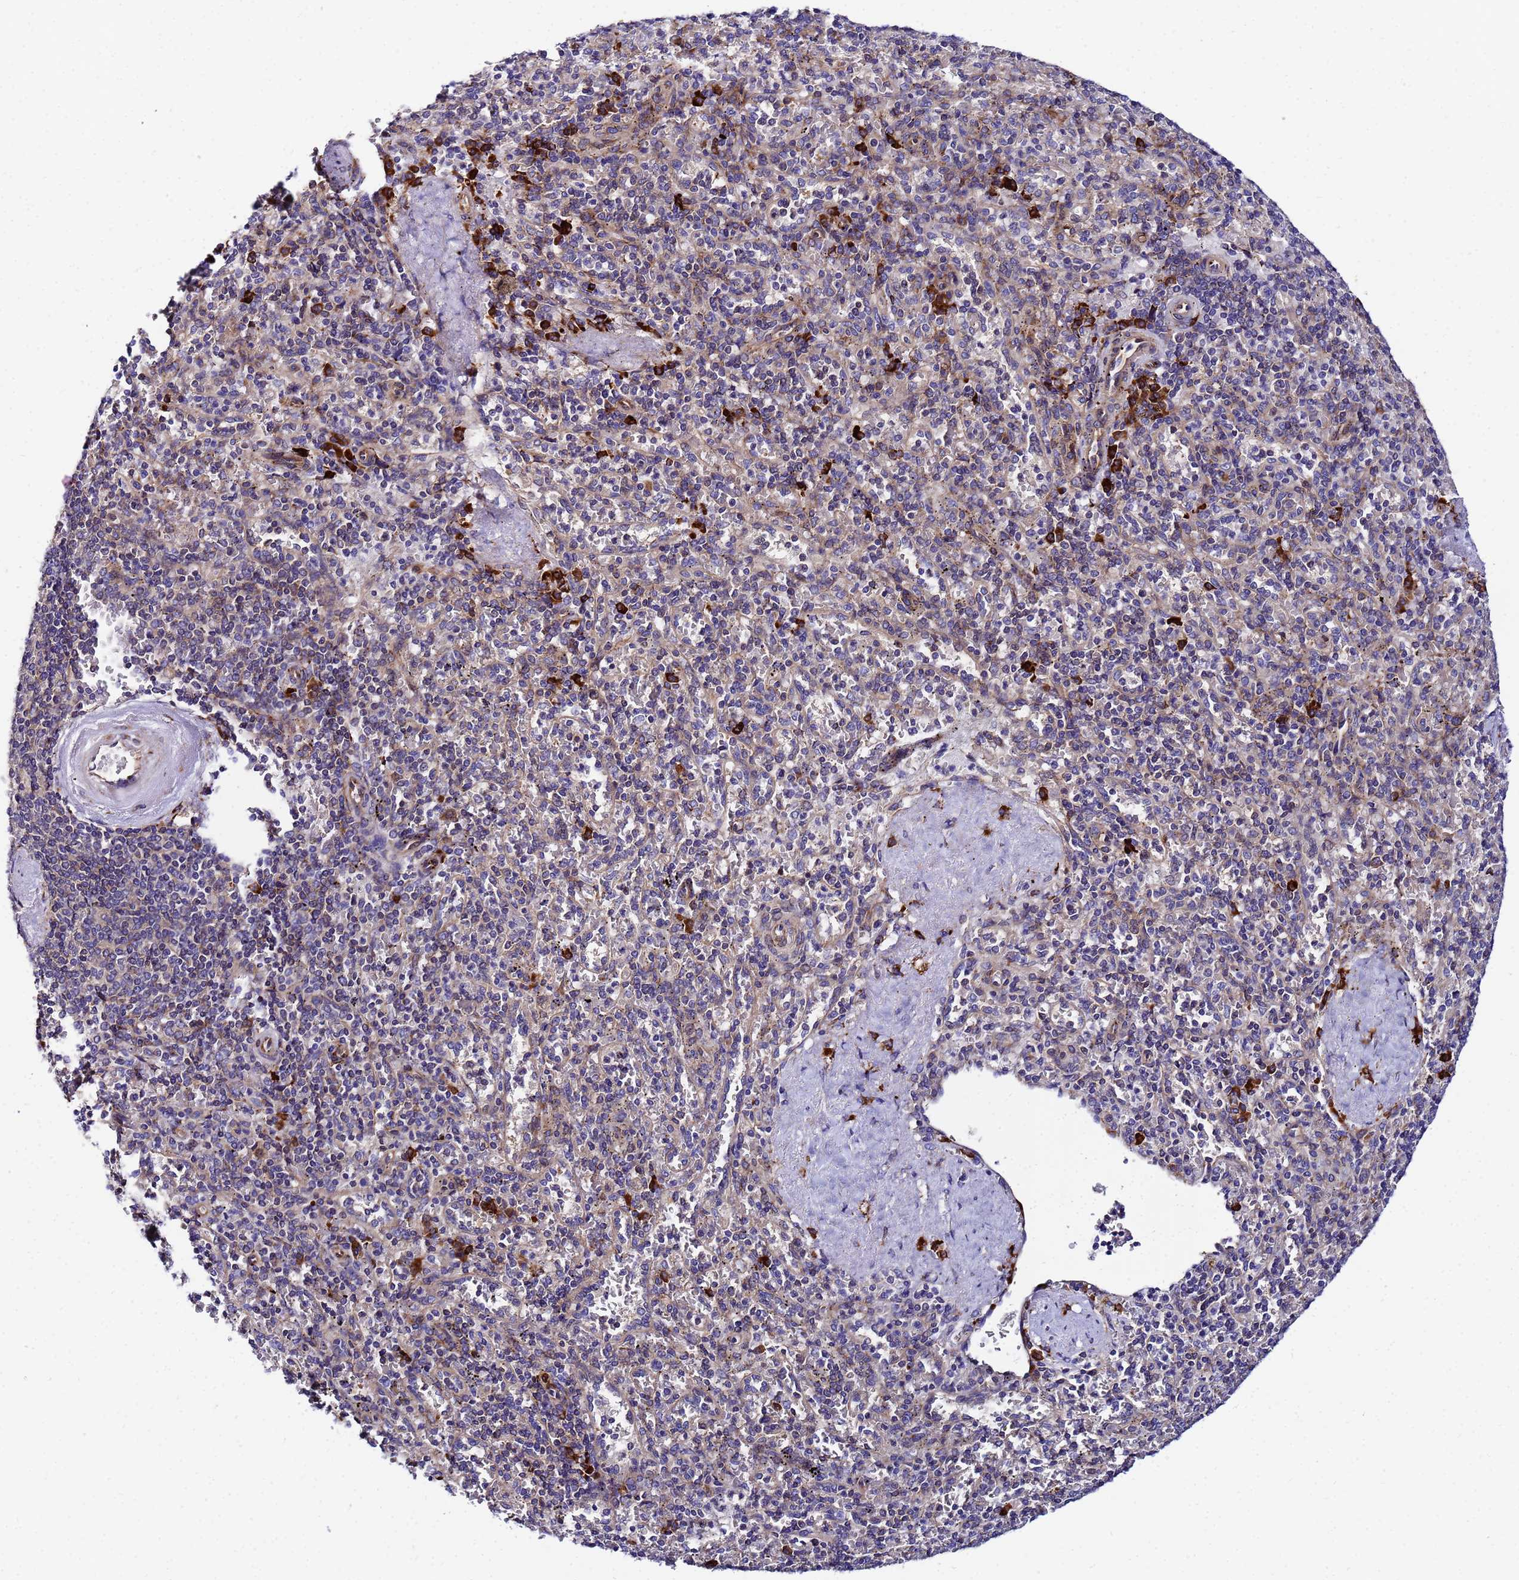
{"staining": {"intensity": "strong", "quantity": "<25%", "location": "cytoplasmic/membranous"}, "tissue": "spleen", "cell_type": "Cells in red pulp", "image_type": "normal", "snomed": [{"axis": "morphology", "description": "Normal tissue, NOS"}, {"axis": "topography", "description": "Spleen"}], "caption": "IHC of benign spleen shows medium levels of strong cytoplasmic/membranous positivity in about <25% of cells in red pulp. (DAB IHC, brown staining for protein, blue staining for nuclei).", "gene": "POM121C", "patient": {"sex": "male", "age": 82}}